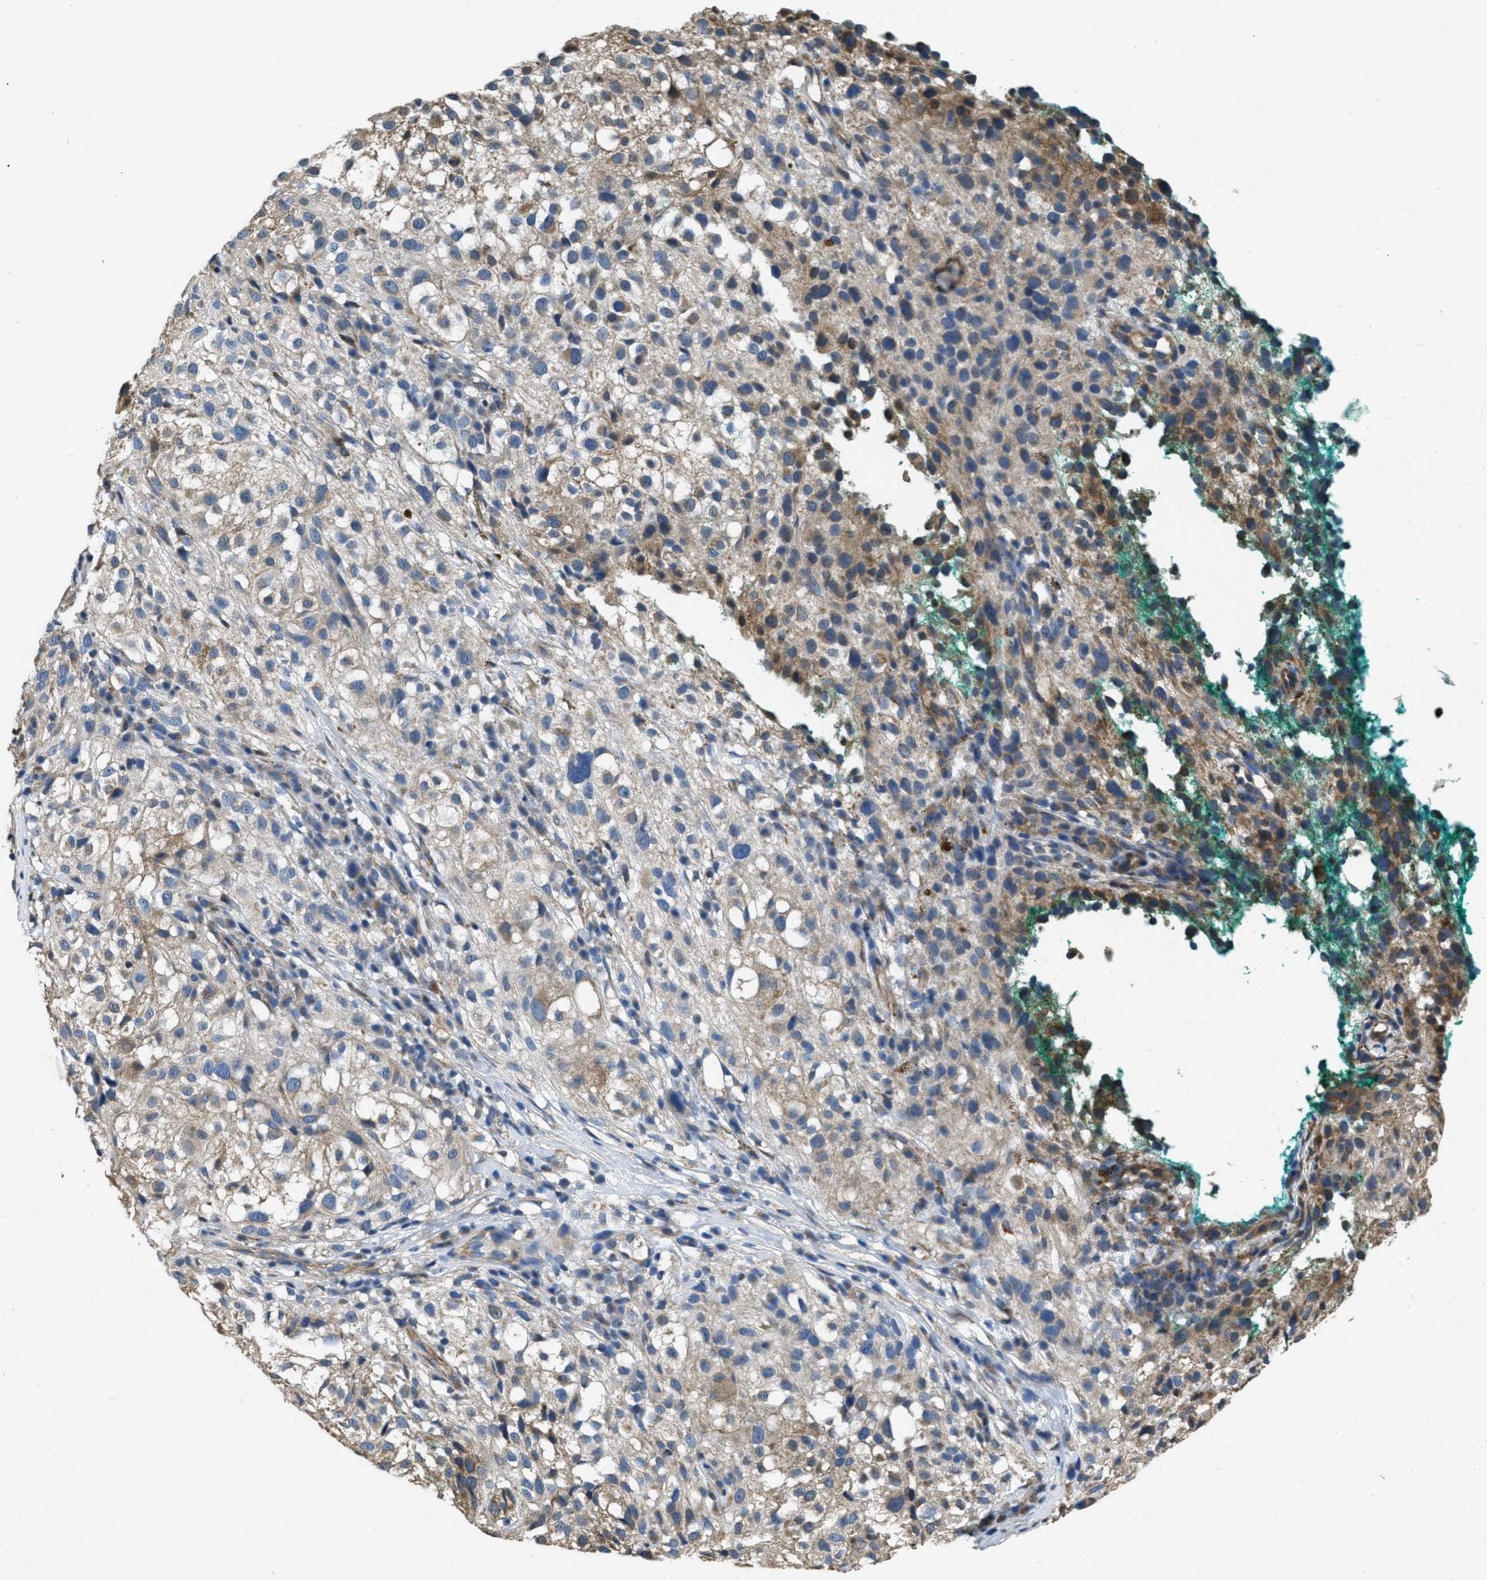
{"staining": {"intensity": "negative", "quantity": "none", "location": "none"}, "tissue": "melanoma", "cell_type": "Tumor cells", "image_type": "cancer", "snomed": [{"axis": "morphology", "description": "Necrosis, NOS"}, {"axis": "morphology", "description": "Malignant melanoma, NOS"}, {"axis": "topography", "description": "Skin"}], "caption": "Immunohistochemistry (IHC) image of neoplastic tissue: human melanoma stained with DAB reveals no significant protein staining in tumor cells.", "gene": "TOMM70", "patient": {"sex": "female", "age": 87}}